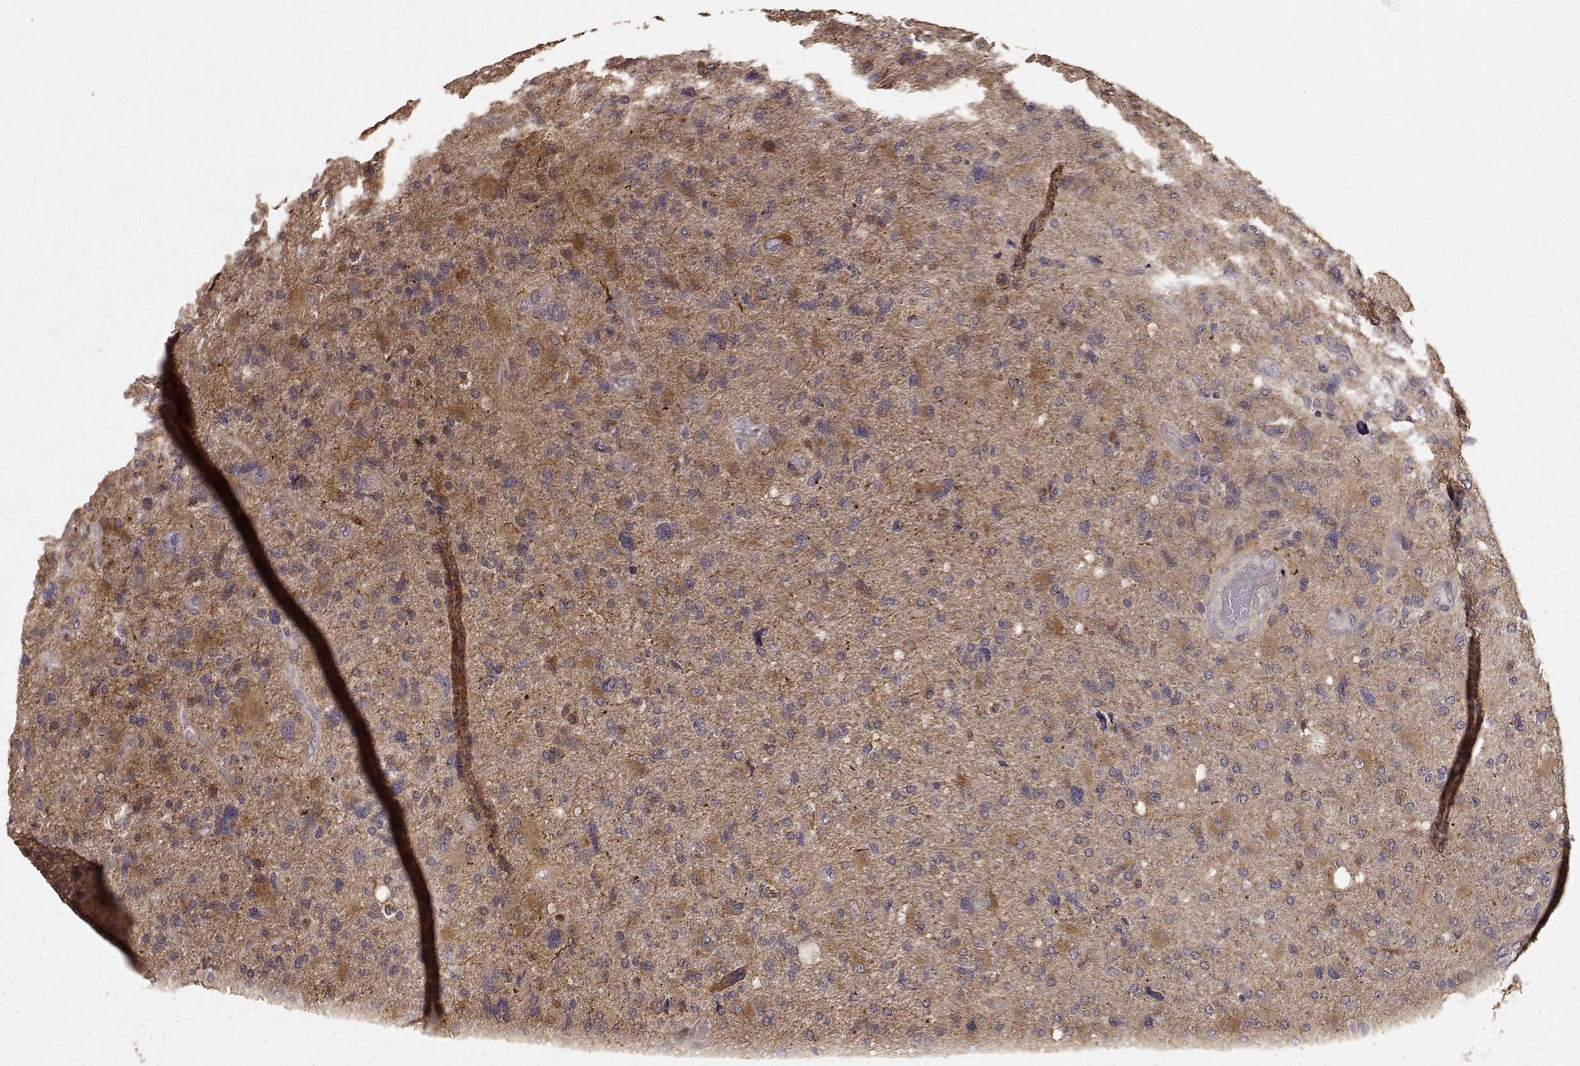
{"staining": {"intensity": "moderate", "quantity": ">75%", "location": "cytoplasmic/membranous"}, "tissue": "glioma", "cell_type": "Tumor cells", "image_type": "cancer", "snomed": [{"axis": "morphology", "description": "Glioma, malignant, High grade"}, {"axis": "topography", "description": "Cerebral cortex"}], "caption": "Protein expression analysis of glioma shows moderate cytoplasmic/membranous staining in approximately >75% of tumor cells. Ihc stains the protein of interest in brown and the nuclei are stained blue.", "gene": "USP15", "patient": {"sex": "male", "age": 70}}